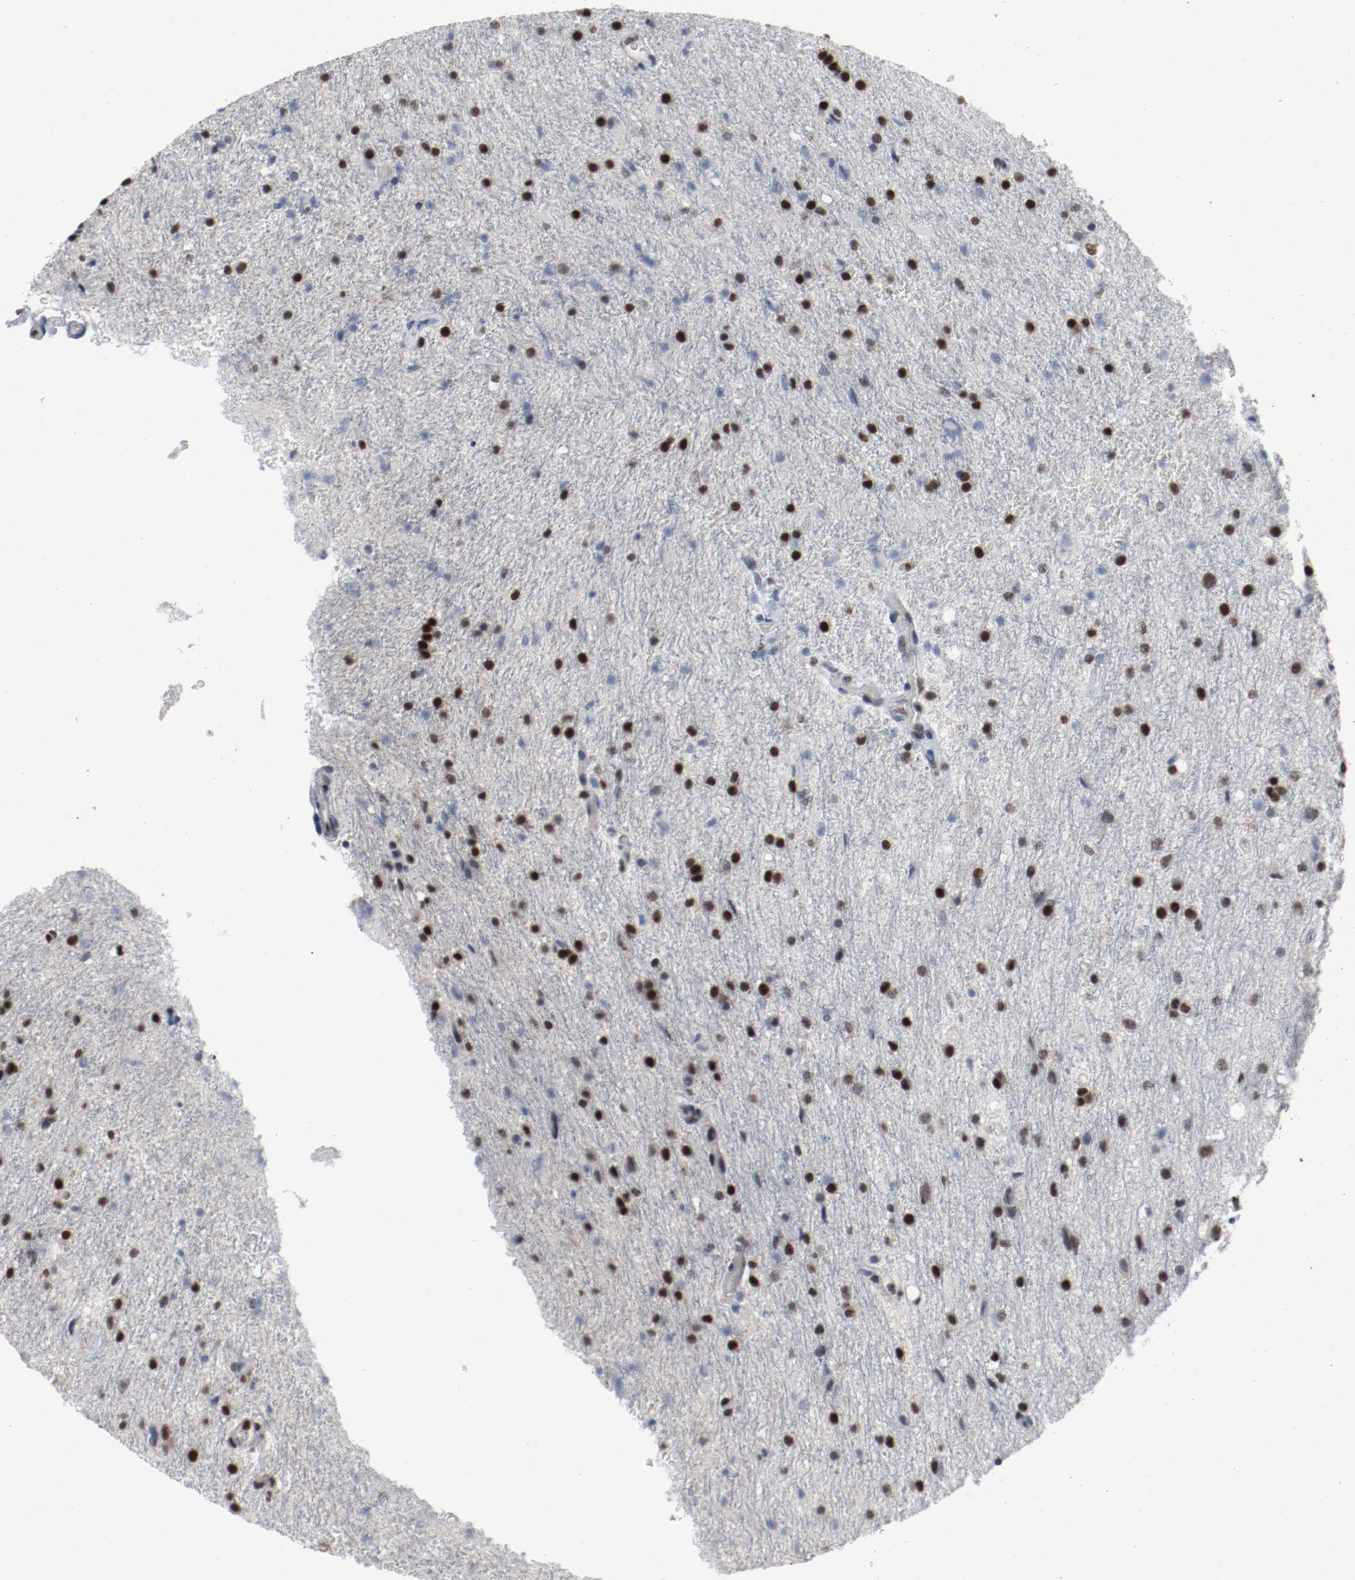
{"staining": {"intensity": "strong", "quantity": ">75%", "location": "nuclear"}, "tissue": "glioma", "cell_type": "Tumor cells", "image_type": "cancer", "snomed": [{"axis": "morphology", "description": "Normal tissue, NOS"}, {"axis": "morphology", "description": "Glioma, malignant, High grade"}, {"axis": "topography", "description": "Cerebral cortex"}], "caption": "Approximately >75% of tumor cells in human malignant high-grade glioma demonstrate strong nuclear protein staining as visualized by brown immunohistochemical staining.", "gene": "JMJD6", "patient": {"sex": "male", "age": 56}}